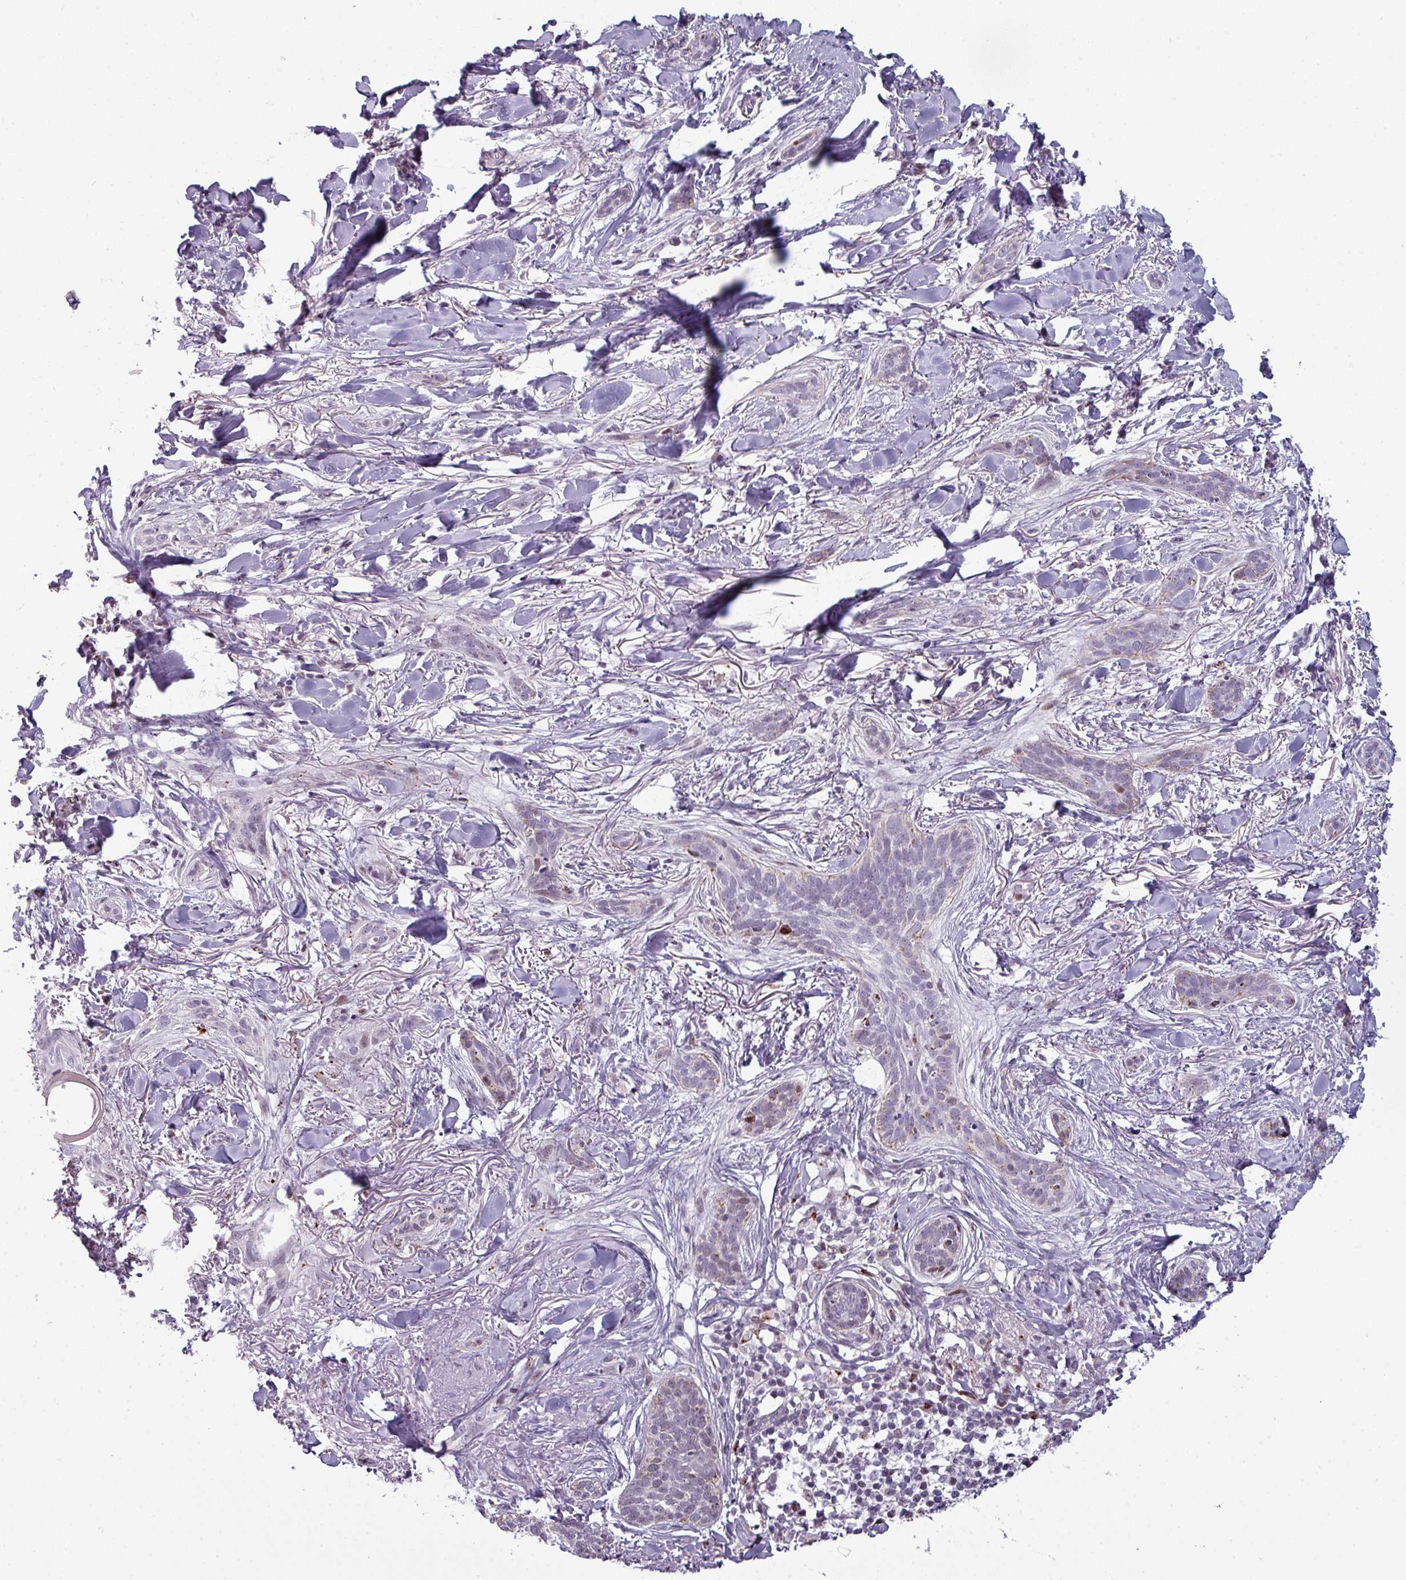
{"staining": {"intensity": "moderate", "quantity": "<25%", "location": "nuclear"}, "tissue": "skin cancer", "cell_type": "Tumor cells", "image_type": "cancer", "snomed": [{"axis": "morphology", "description": "Basal cell carcinoma"}, {"axis": "topography", "description": "Skin"}], "caption": "Human skin cancer (basal cell carcinoma) stained for a protein (brown) shows moderate nuclear positive positivity in about <25% of tumor cells.", "gene": "TMEFF1", "patient": {"sex": "male", "age": 52}}